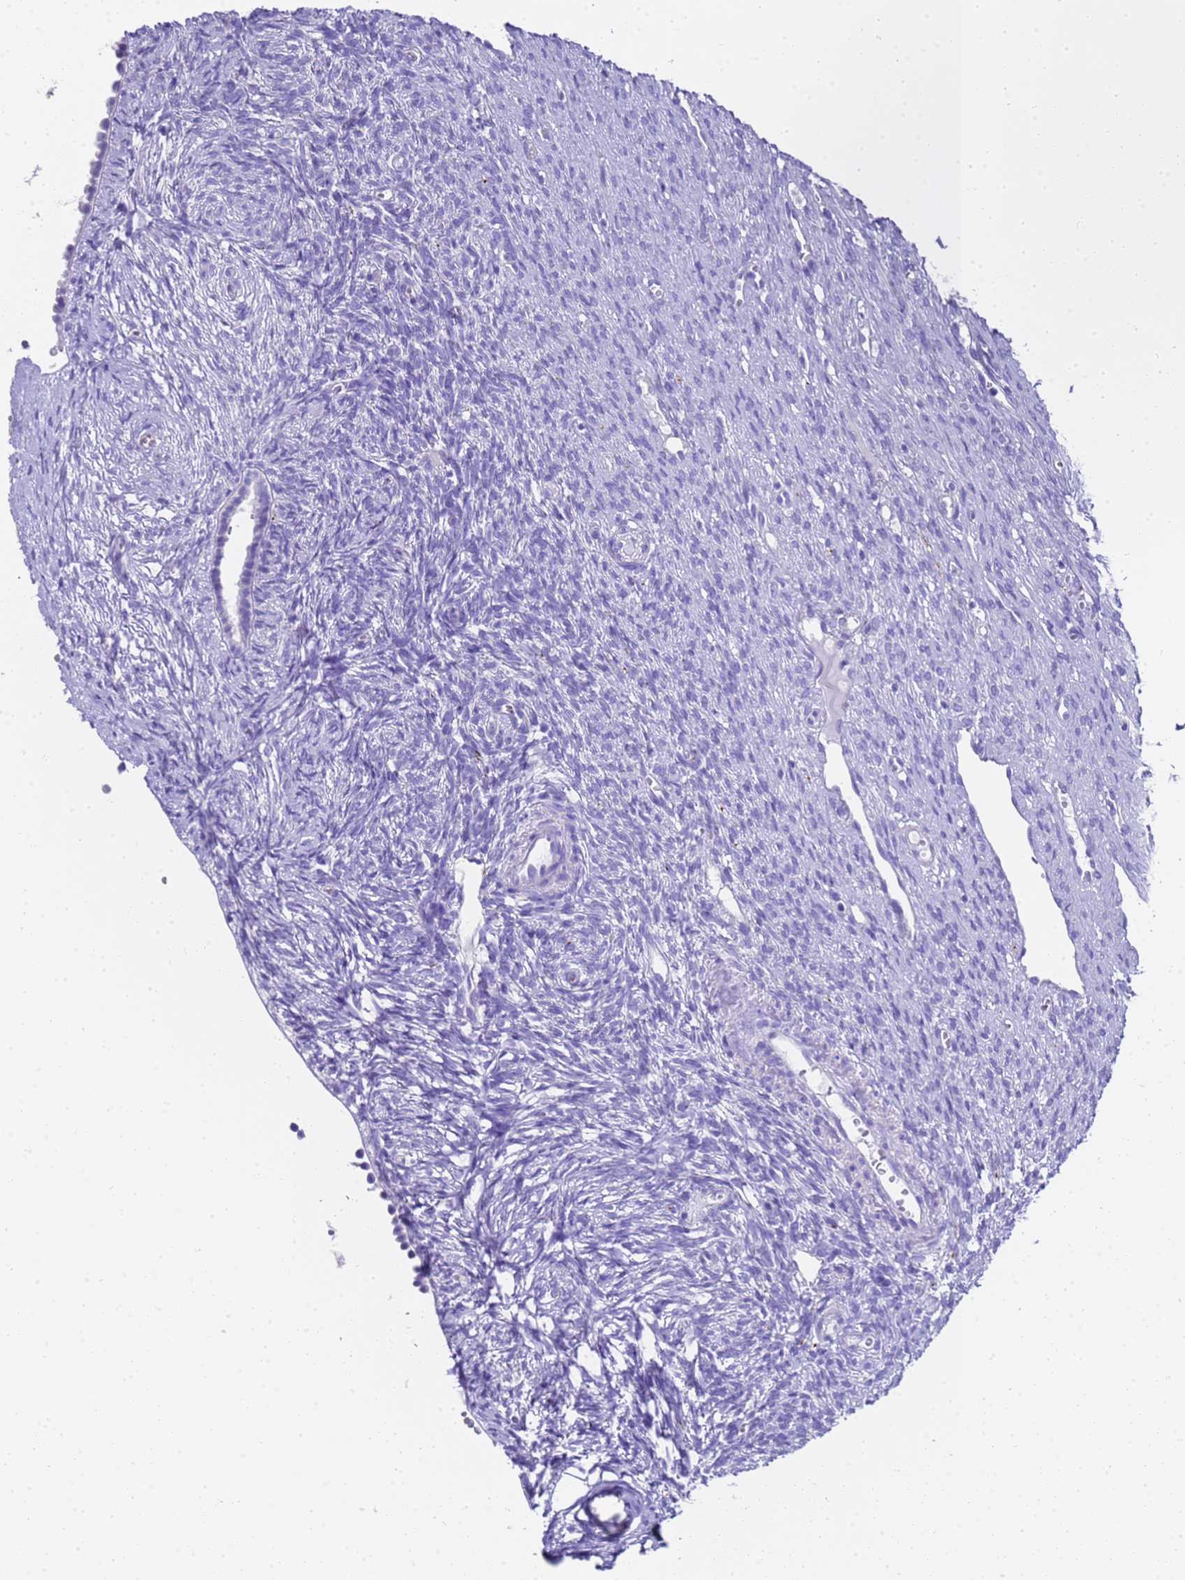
{"staining": {"intensity": "negative", "quantity": "none", "location": "none"}, "tissue": "ovary", "cell_type": "Ovarian stroma cells", "image_type": "normal", "snomed": [{"axis": "morphology", "description": "Normal tissue, NOS"}, {"axis": "topography", "description": "Ovary"}], "caption": "The histopathology image exhibits no staining of ovarian stroma cells in normal ovary. Nuclei are stained in blue.", "gene": "FAM72A", "patient": {"sex": "female", "age": 51}}